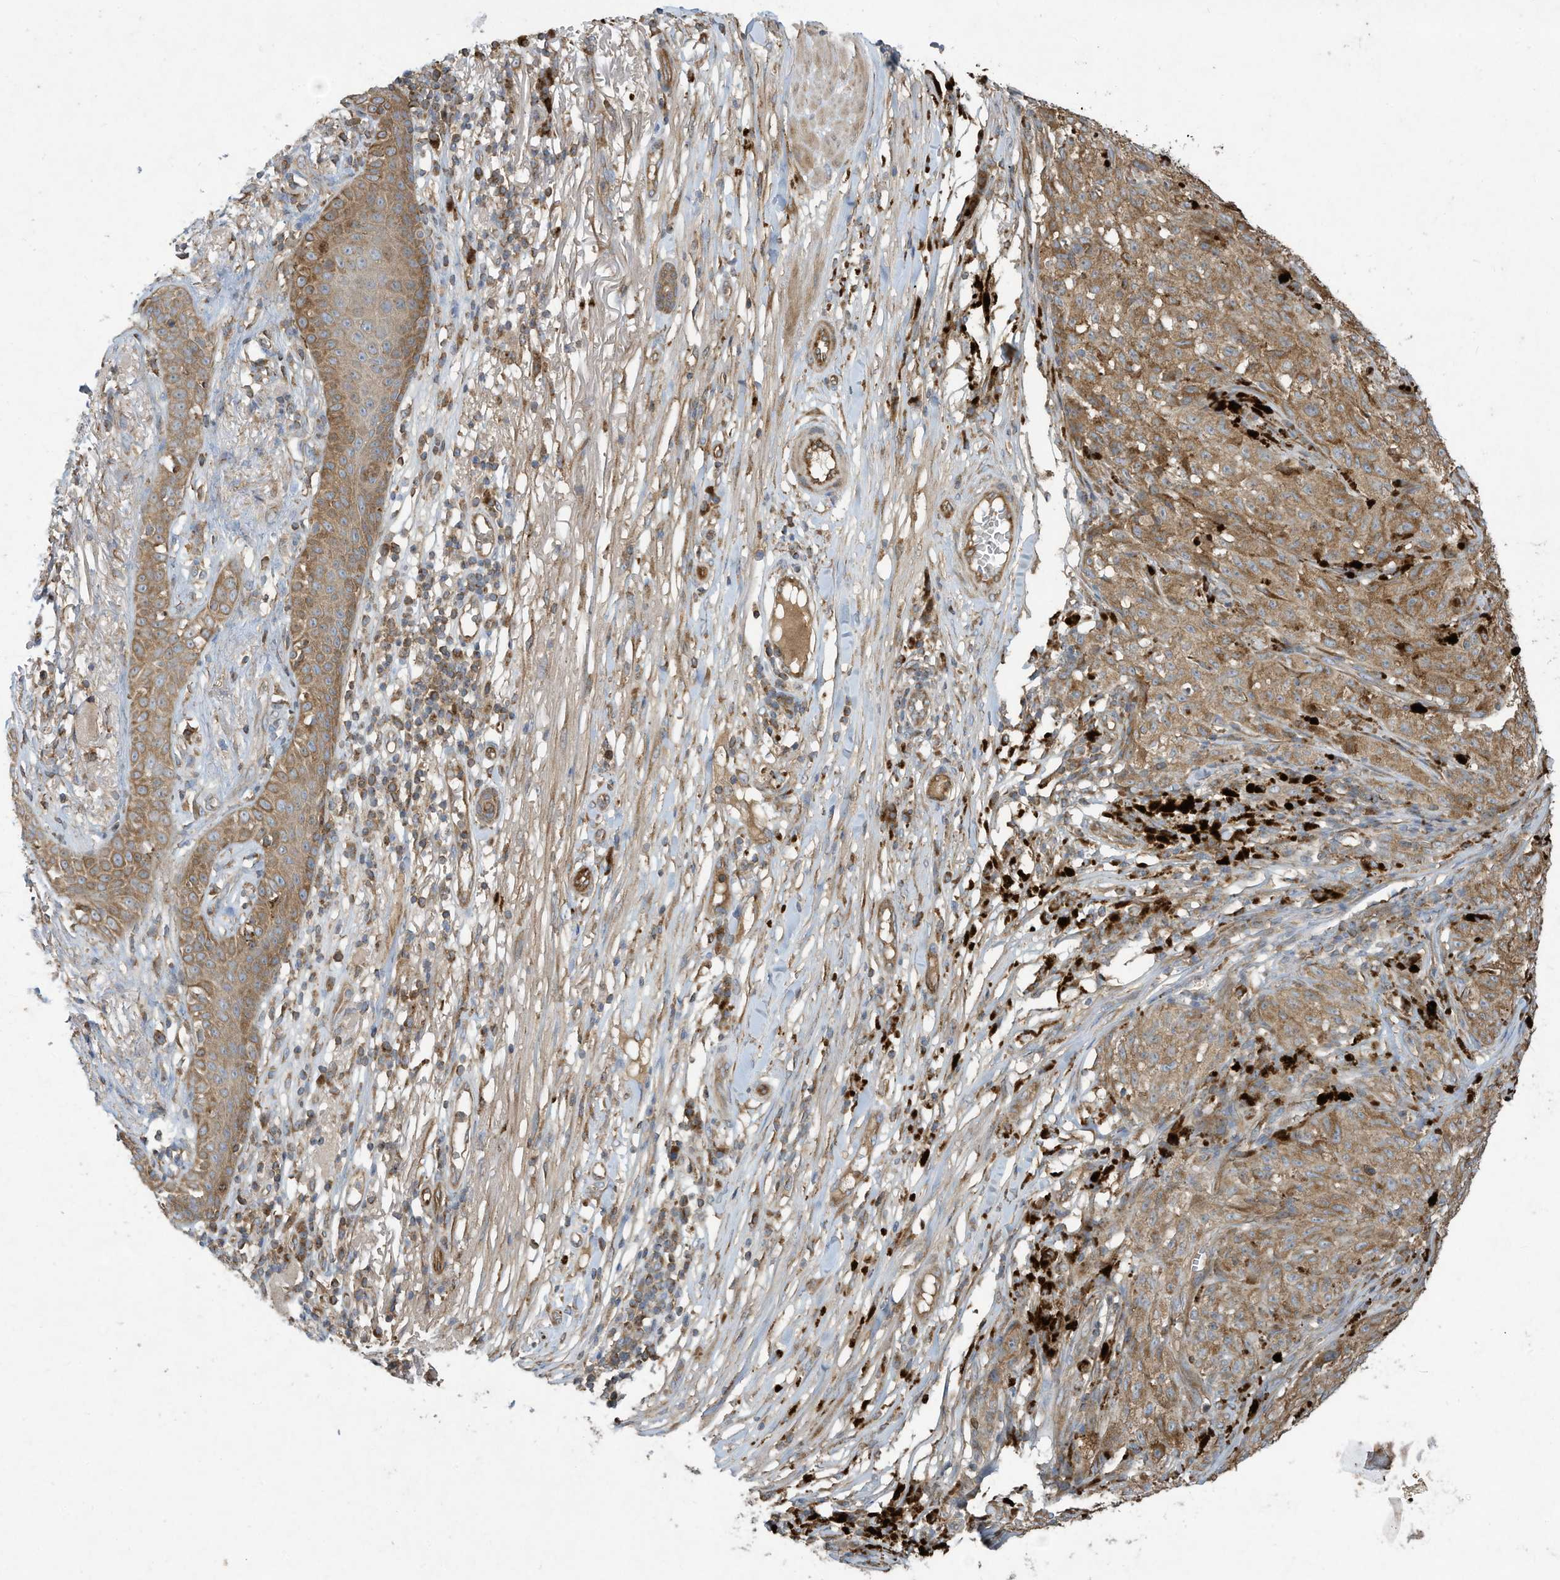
{"staining": {"intensity": "moderate", "quantity": ">75%", "location": "cytoplasmic/membranous"}, "tissue": "melanoma", "cell_type": "Tumor cells", "image_type": "cancer", "snomed": [{"axis": "morphology", "description": "Malignant melanoma, NOS"}, {"axis": "topography", "description": "Skin"}], "caption": "Immunohistochemical staining of human melanoma reveals moderate cytoplasmic/membranous protein expression in approximately >75% of tumor cells.", "gene": "SYNJ2", "patient": {"sex": "female", "age": 82}}